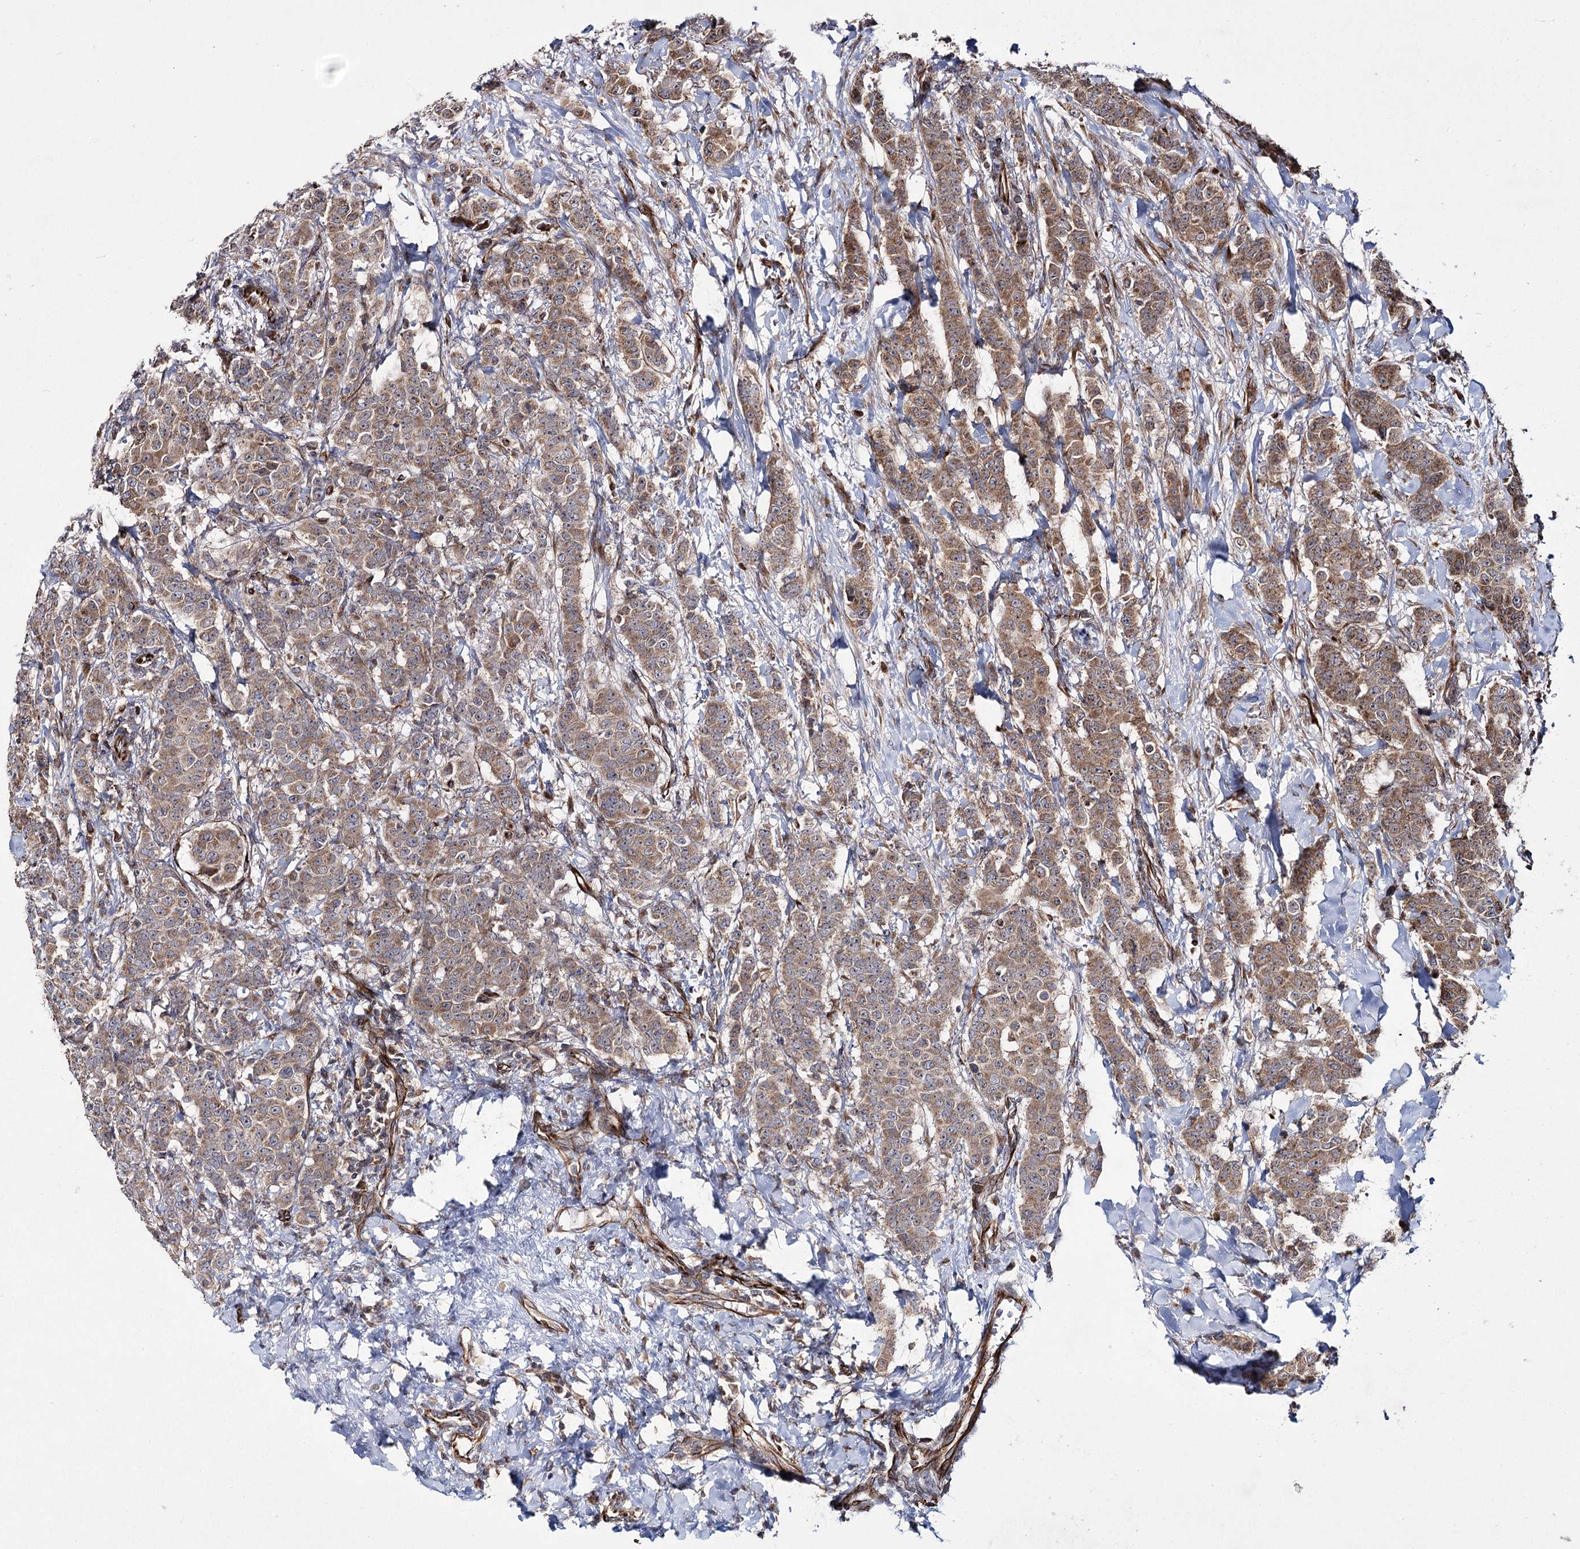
{"staining": {"intensity": "moderate", "quantity": ">75%", "location": "cytoplasmic/membranous"}, "tissue": "breast cancer", "cell_type": "Tumor cells", "image_type": "cancer", "snomed": [{"axis": "morphology", "description": "Duct carcinoma"}, {"axis": "topography", "description": "Breast"}], "caption": "Immunohistochemistry (IHC) of human breast cancer demonstrates medium levels of moderate cytoplasmic/membranous positivity in about >75% of tumor cells.", "gene": "HECTD2", "patient": {"sex": "female", "age": 40}}